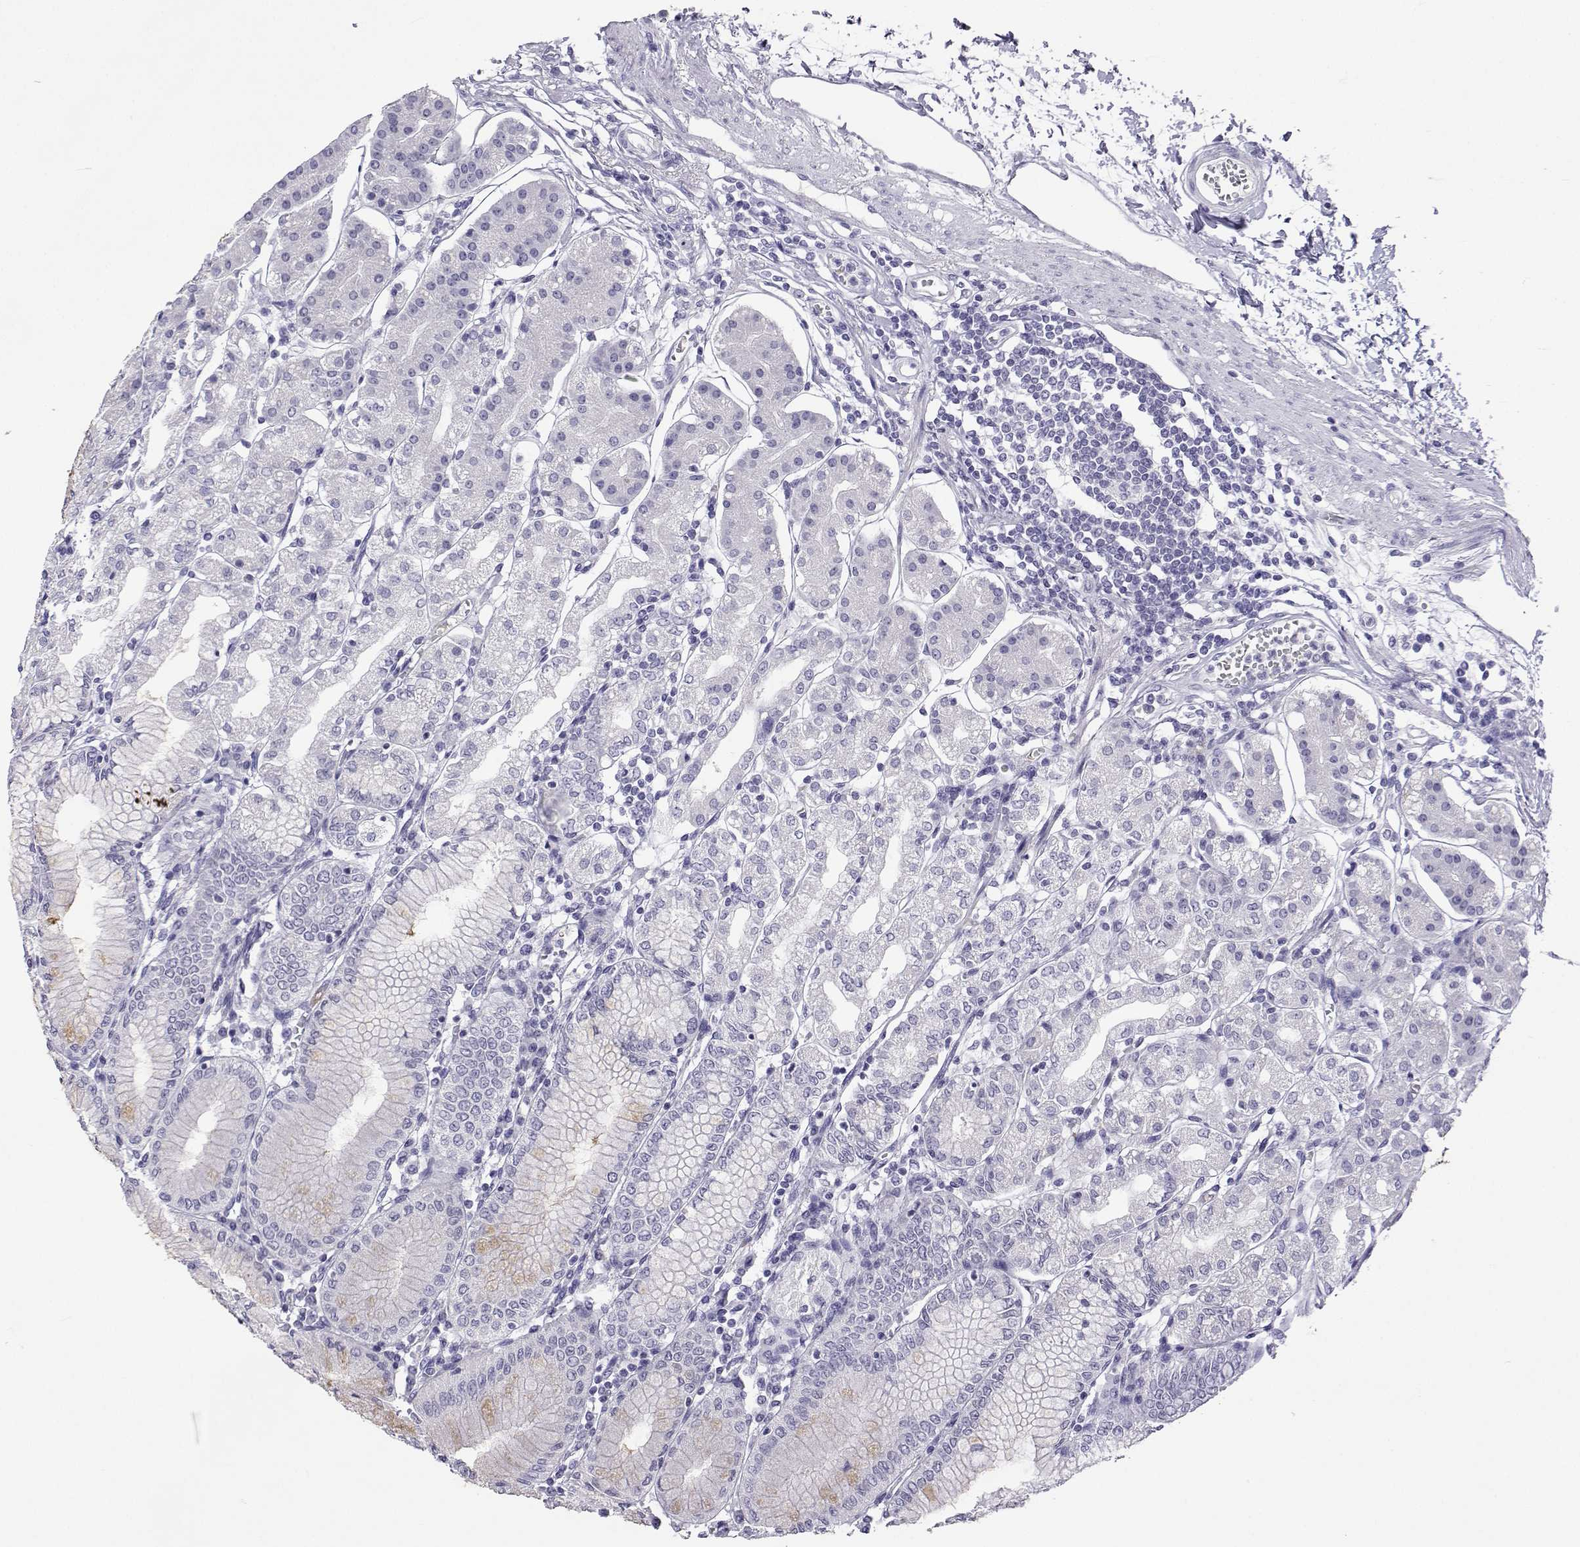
{"staining": {"intensity": "negative", "quantity": "none", "location": "none"}, "tissue": "stomach", "cell_type": "Glandular cells", "image_type": "normal", "snomed": [{"axis": "morphology", "description": "Normal tissue, NOS"}, {"axis": "topography", "description": "Skeletal muscle"}, {"axis": "topography", "description": "Stomach"}], "caption": "This is a histopathology image of IHC staining of normal stomach, which shows no expression in glandular cells.", "gene": "ACTL7A", "patient": {"sex": "female", "age": 57}}